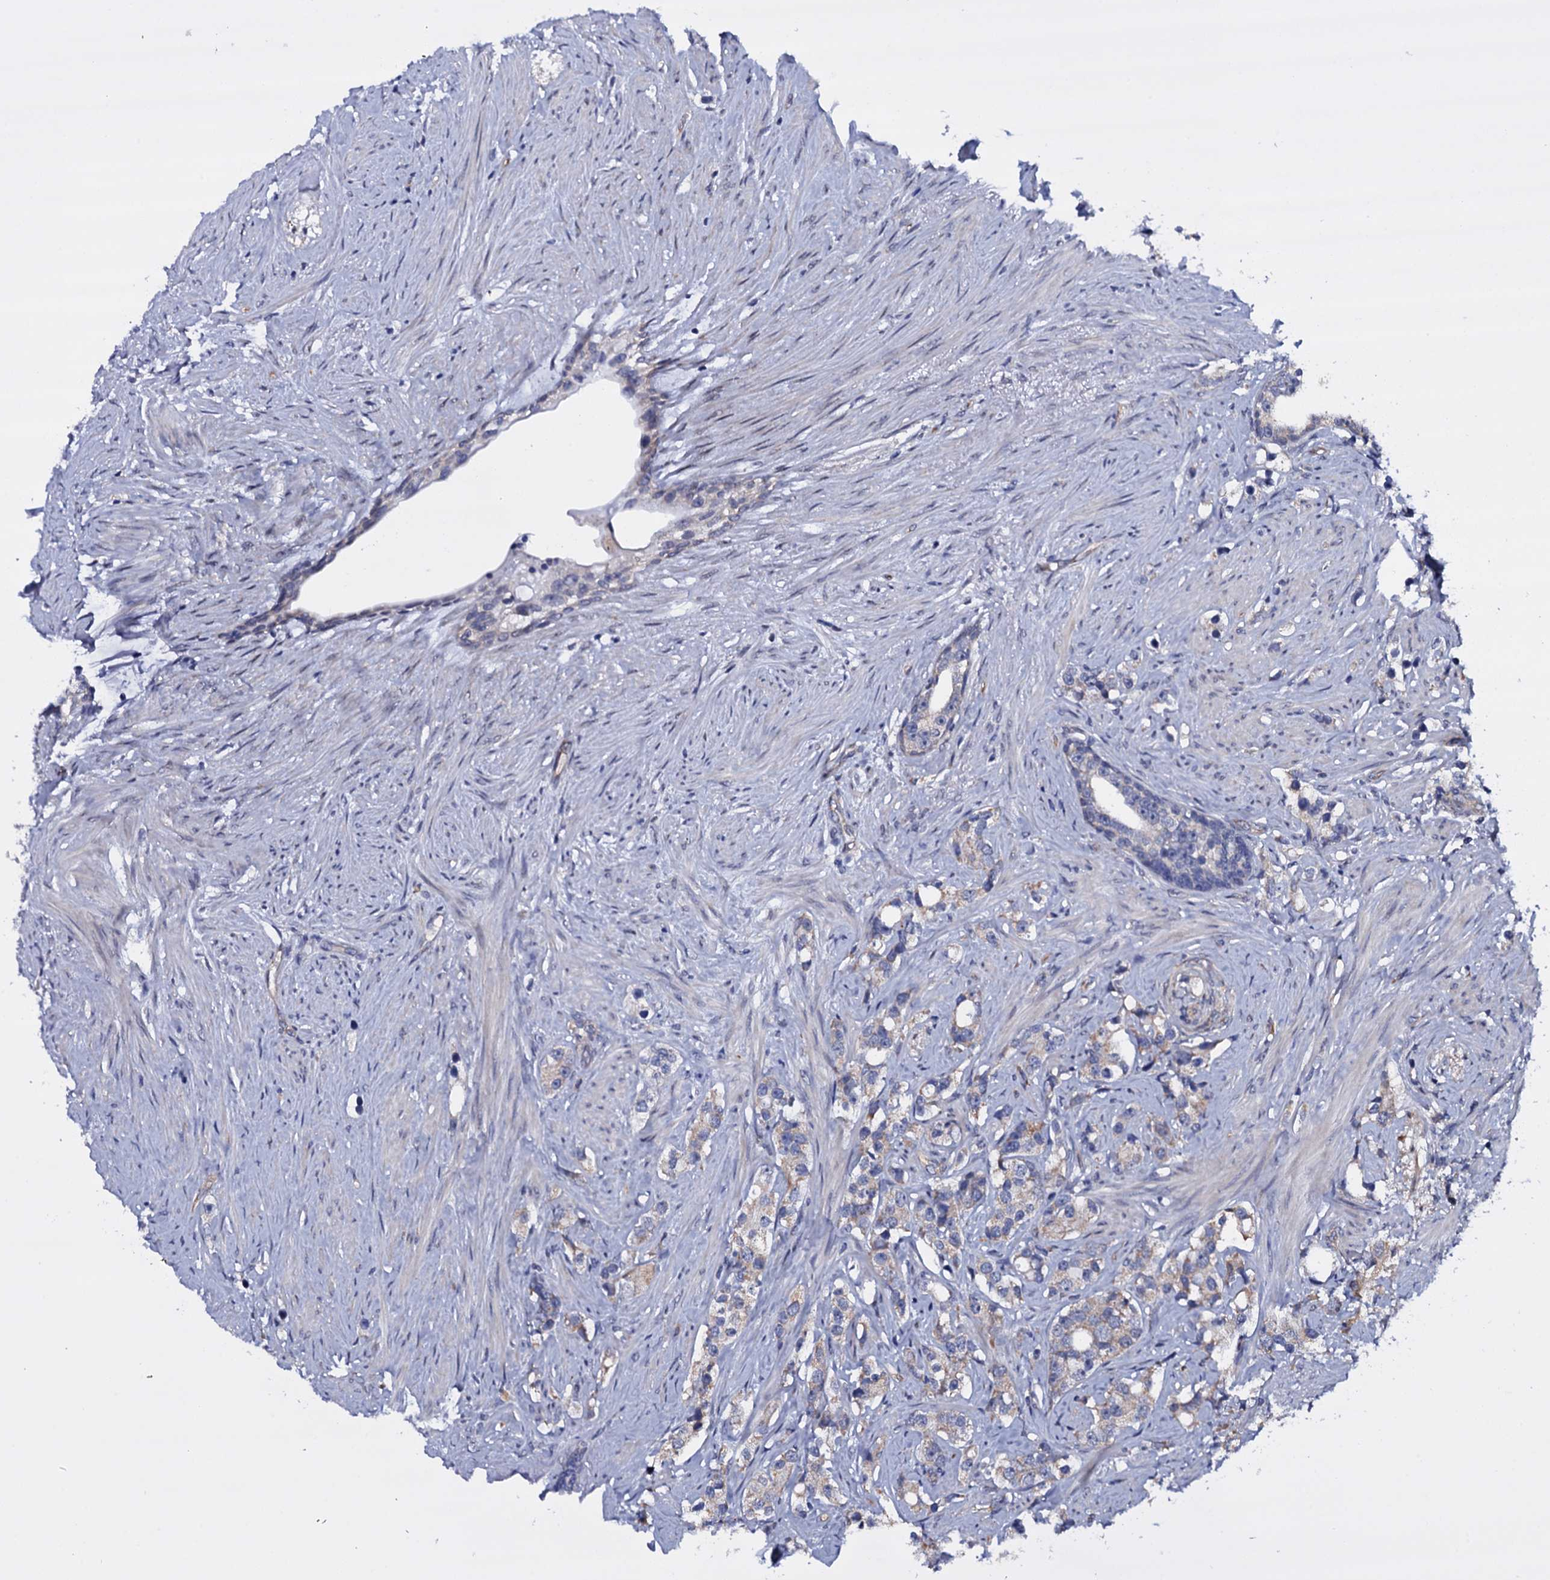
{"staining": {"intensity": "negative", "quantity": "none", "location": "none"}, "tissue": "prostate cancer", "cell_type": "Tumor cells", "image_type": "cancer", "snomed": [{"axis": "morphology", "description": "Adenocarcinoma, High grade"}, {"axis": "topography", "description": "Prostate"}], "caption": "Histopathology image shows no significant protein staining in tumor cells of prostate cancer.", "gene": "GAREM1", "patient": {"sex": "male", "age": 63}}